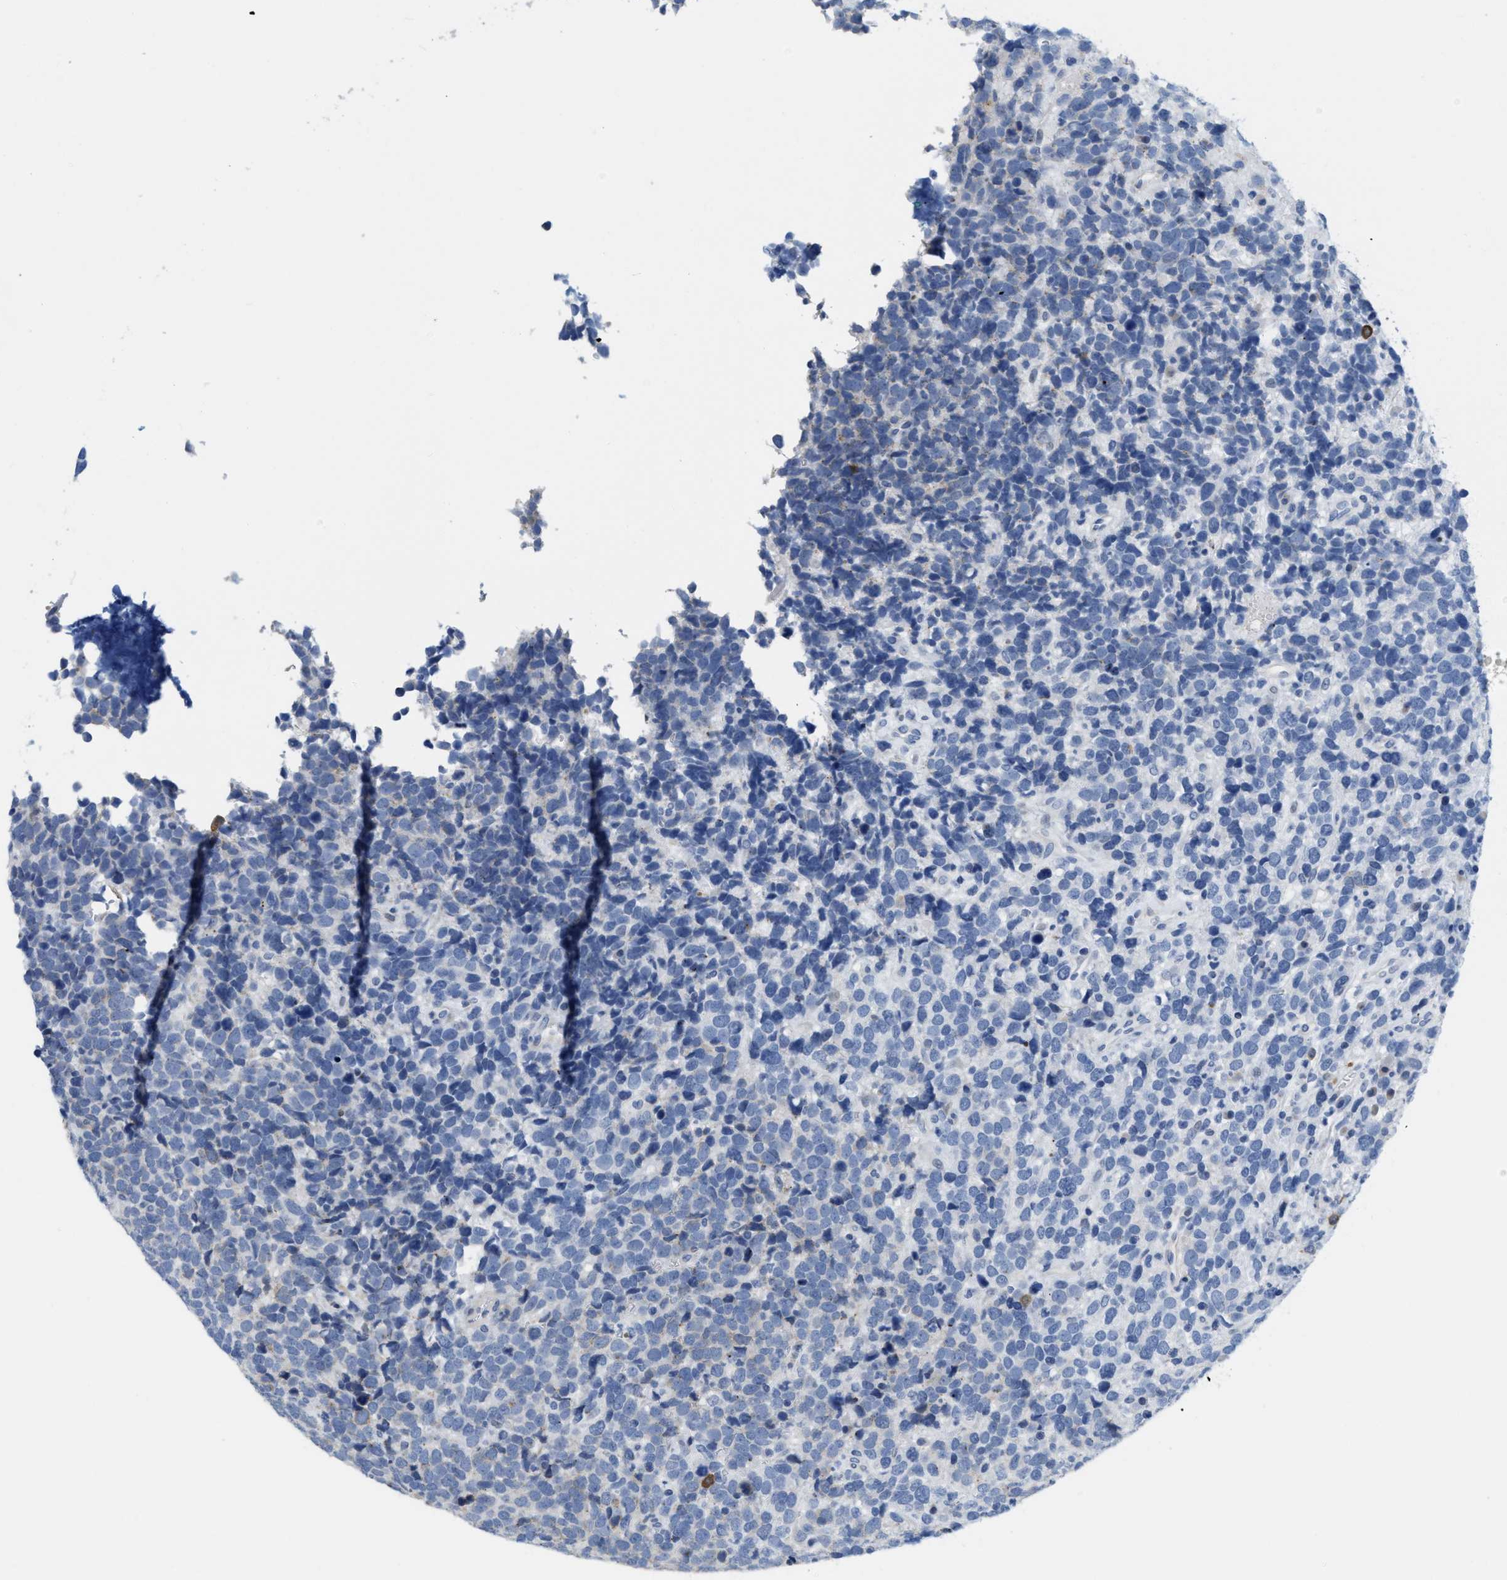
{"staining": {"intensity": "negative", "quantity": "none", "location": "none"}, "tissue": "urothelial cancer", "cell_type": "Tumor cells", "image_type": "cancer", "snomed": [{"axis": "morphology", "description": "Urothelial carcinoma, High grade"}, {"axis": "topography", "description": "Urinary bladder"}], "caption": "This is a photomicrograph of immunohistochemistry (IHC) staining of urothelial carcinoma (high-grade), which shows no expression in tumor cells.", "gene": "CRYM", "patient": {"sex": "female", "age": 82}}